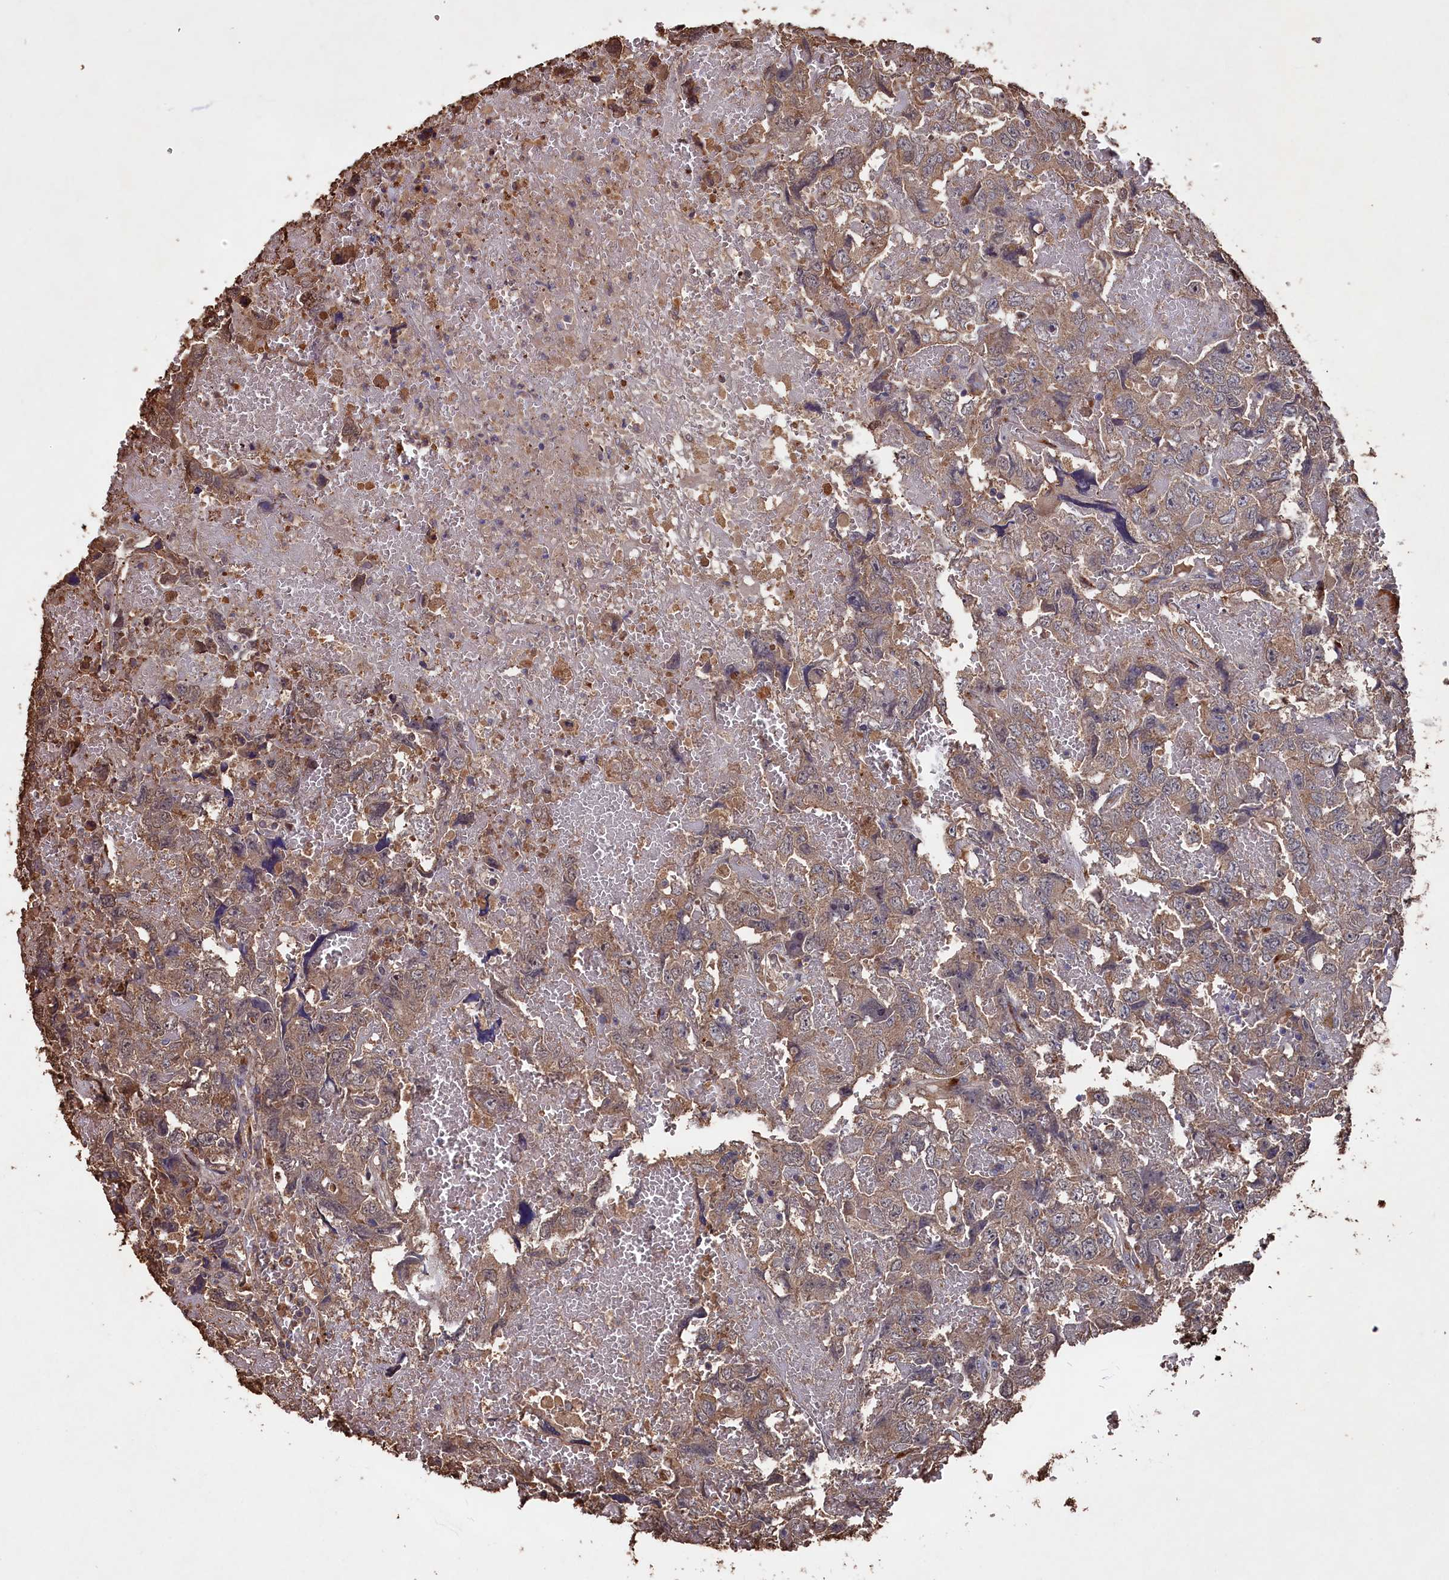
{"staining": {"intensity": "weak", "quantity": ">75%", "location": "cytoplasmic/membranous"}, "tissue": "testis cancer", "cell_type": "Tumor cells", "image_type": "cancer", "snomed": [{"axis": "morphology", "description": "Carcinoma, Embryonal, NOS"}, {"axis": "topography", "description": "Testis"}], "caption": "Testis cancer (embryonal carcinoma) stained with DAB (3,3'-diaminobenzidine) immunohistochemistry (IHC) displays low levels of weak cytoplasmic/membranous staining in about >75% of tumor cells. (brown staining indicates protein expression, while blue staining denotes nuclei).", "gene": "NAA60", "patient": {"sex": "male", "age": 45}}